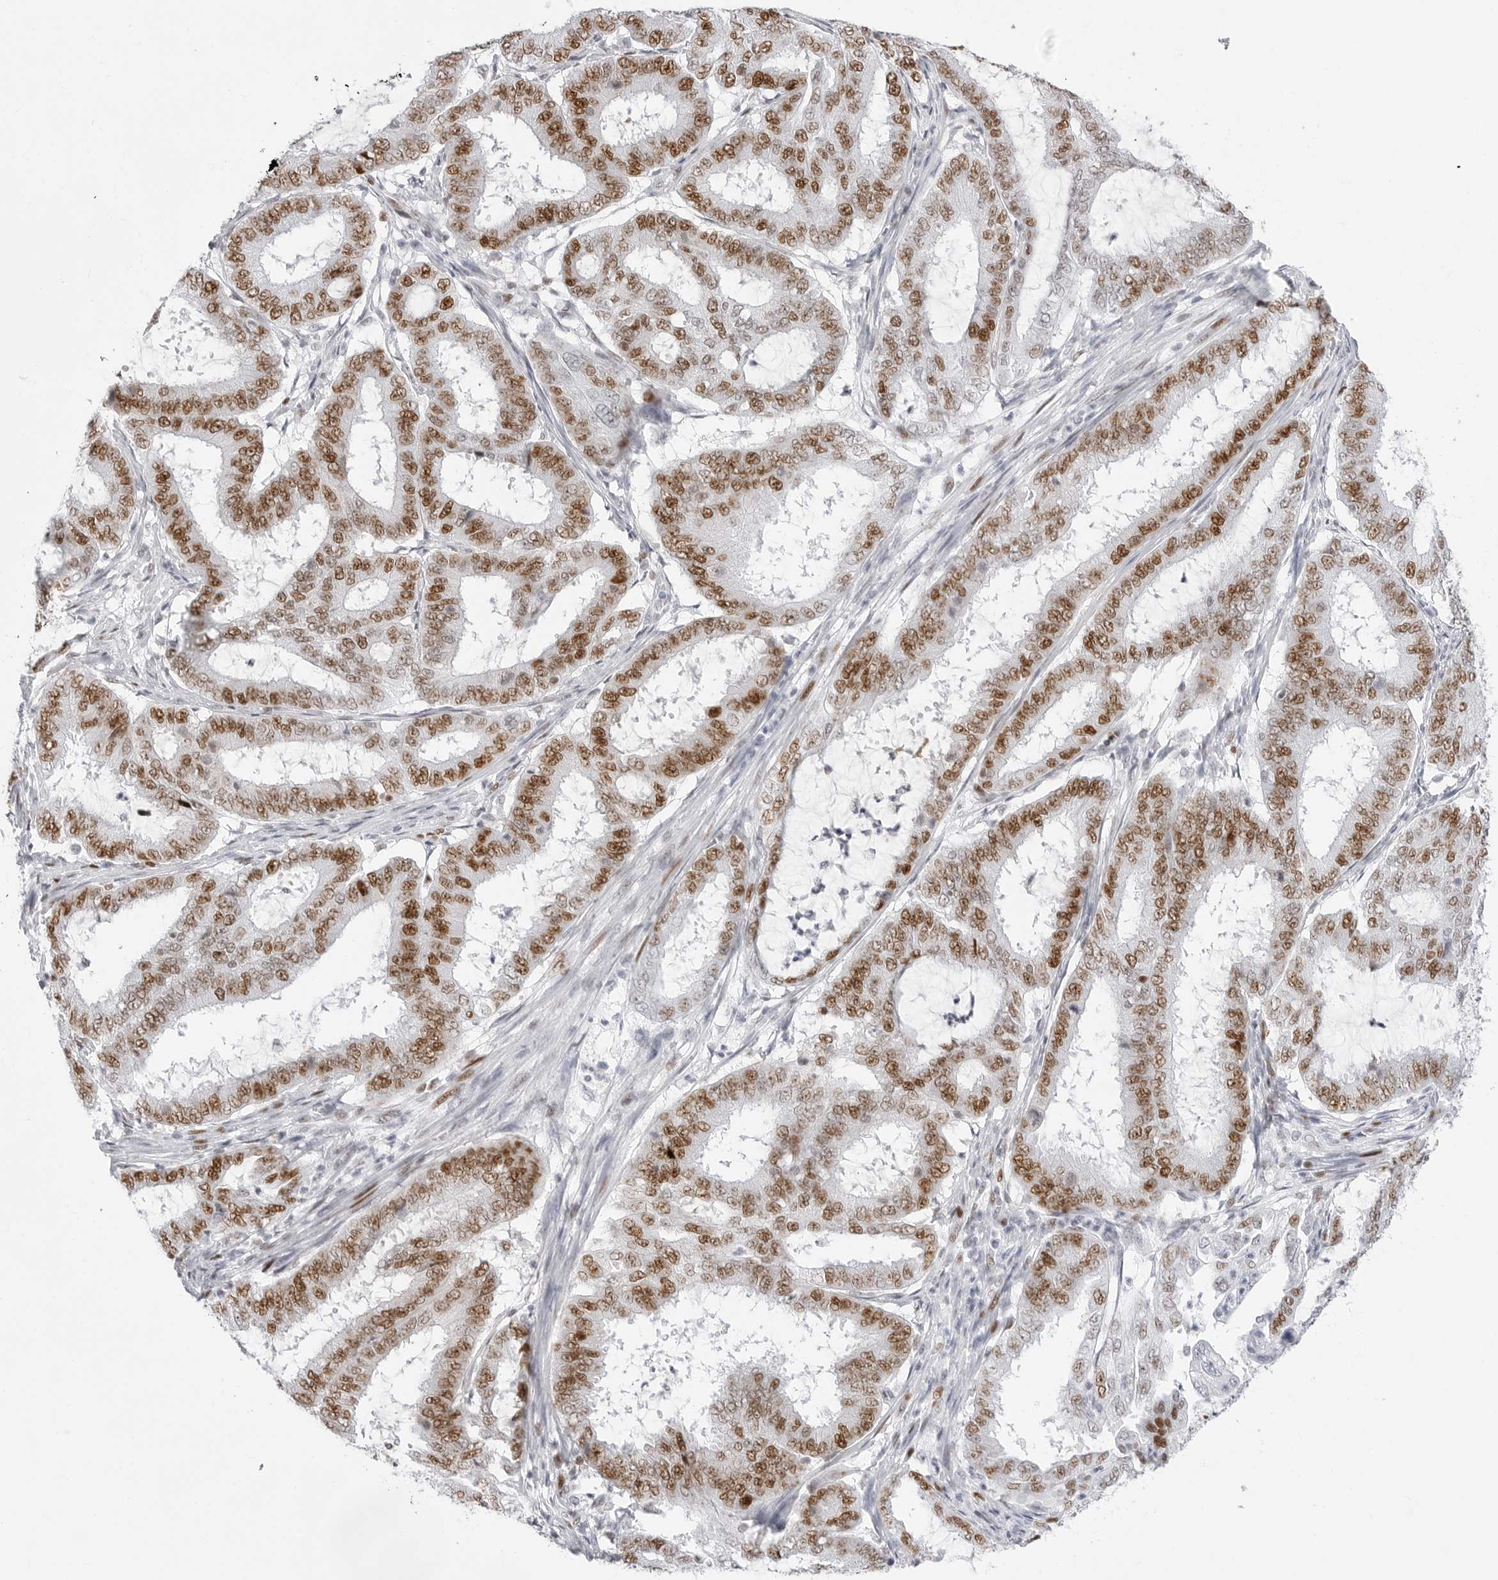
{"staining": {"intensity": "moderate", "quantity": ">75%", "location": "nuclear"}, "tissue": "endometrial cancer", "cell_type": "Tumor cells", "image_type": "cancer", "snomed": [{"axis": "morphology", "description": "Adenocarcinoma, NOS"}, {"axis": "topography", "description": "Endometrium"}], "caption": "Immunohistochemical staining of adenocarcinoma (endometrial) displays medium levels of moderate nuclear expression in approximately >75% of tumor cells. The staining was performed using DAB (3,3'-diaminobenzidine), with brown indicating positive protein expression. Nuclei are stained blue with hematoxylin.", "gene": "NASP", "patient": {"sex": "female", "age": 51}}